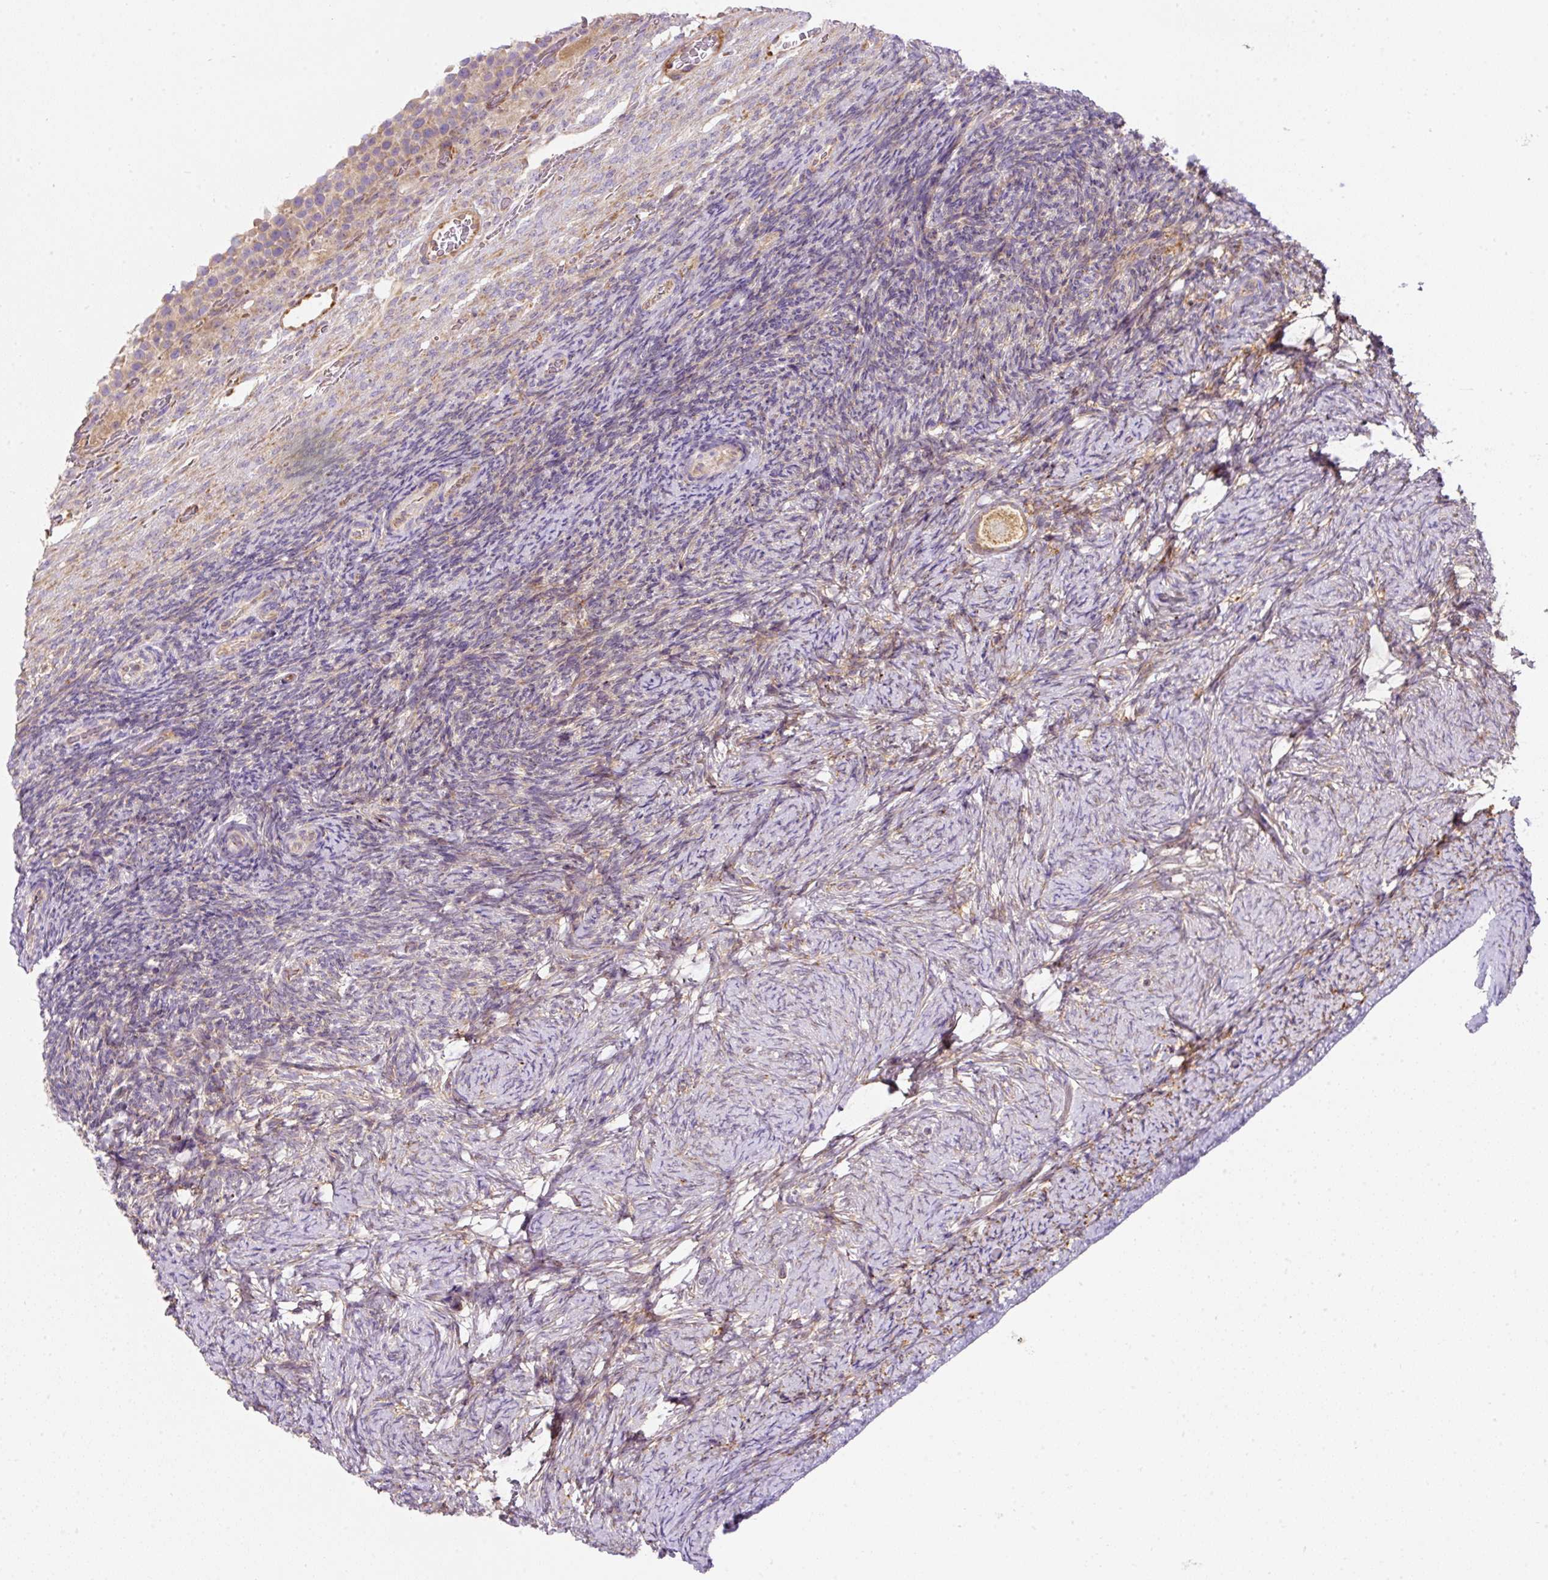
{"staining": {"intensity": "moderate", "quantity": ">75%", "location": "cytoplasmic/membranous"}, "tissue": "ovary", "cell_type": "Follicle cells", "image_type": "normal", "snomed": [{"axis": "morphology", "description": "Normal tissue, NOS"}, {"axis": "topography", "description": "Ovary"}], "caption": "IHC image of unremarkable ovary stained for a protein (brown), which demonstrates medium levels of moderate cytoplasmic/membranous positivity in approximately >75% of follicle cells.", "gene": "ERAP2", "patient": {"sex": "female", "age": 34}}